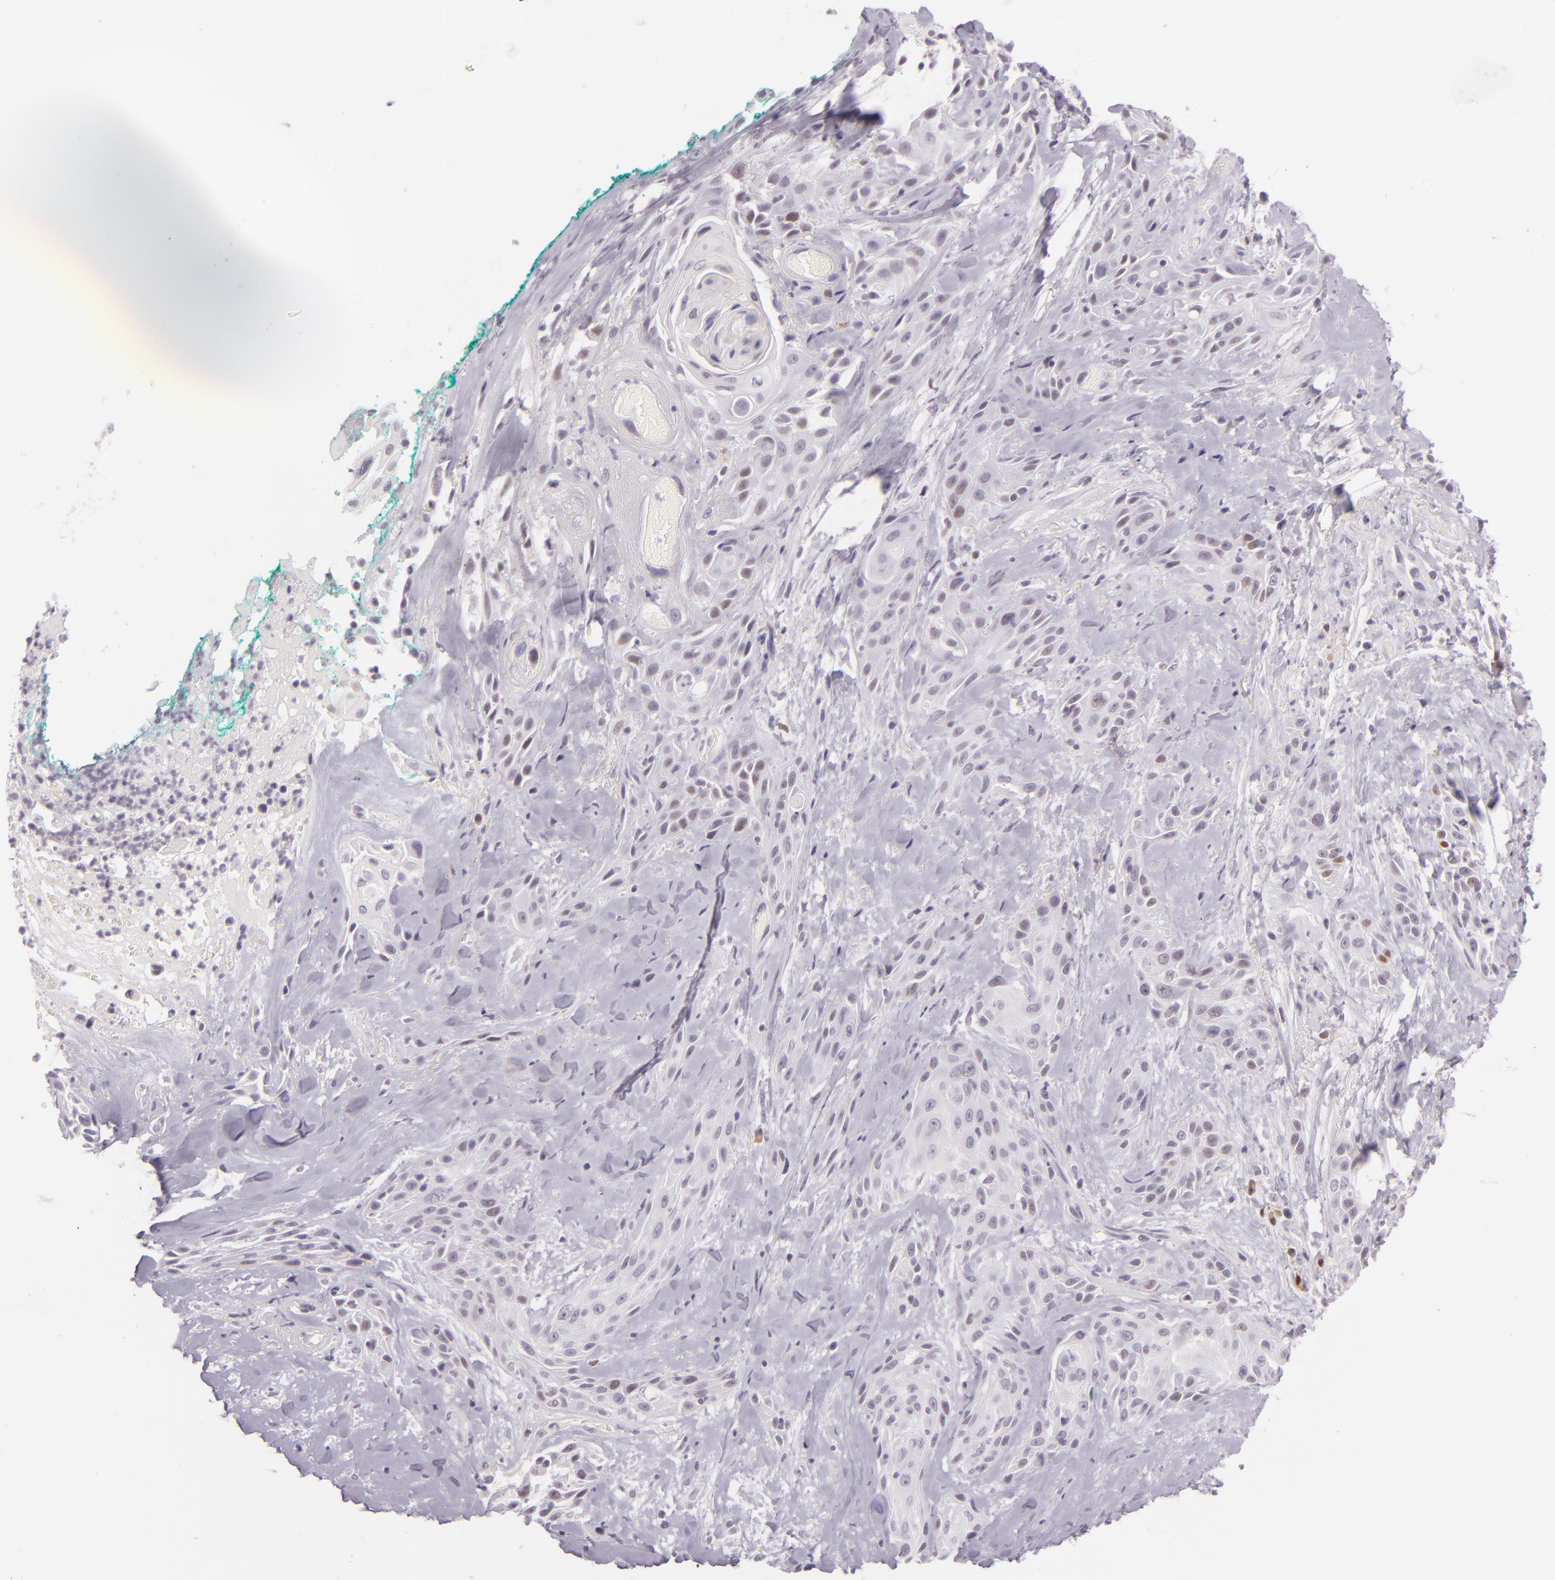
{"staining": {"intensity": "weak", "quantity": "<25%", "location": "nuclear"}, "tissue": "skin cancer", "cell_type": "Tumor cells", "image_type": "cancer", "snomed": [{"axis": "morphology", "description": "Squamous cell carcinoma, NOS"}, {"axis": "topography", "description": "Skin"}, {"axis": "topography", "description": "Anal"}], "caption": "Tumor cells show no significant staining in skin cancer. (Immunohistochemistry, brightfield microscopy, high magnification).", "gene": "CHEK2", "patient": {"sex": "male", "age": 64}}